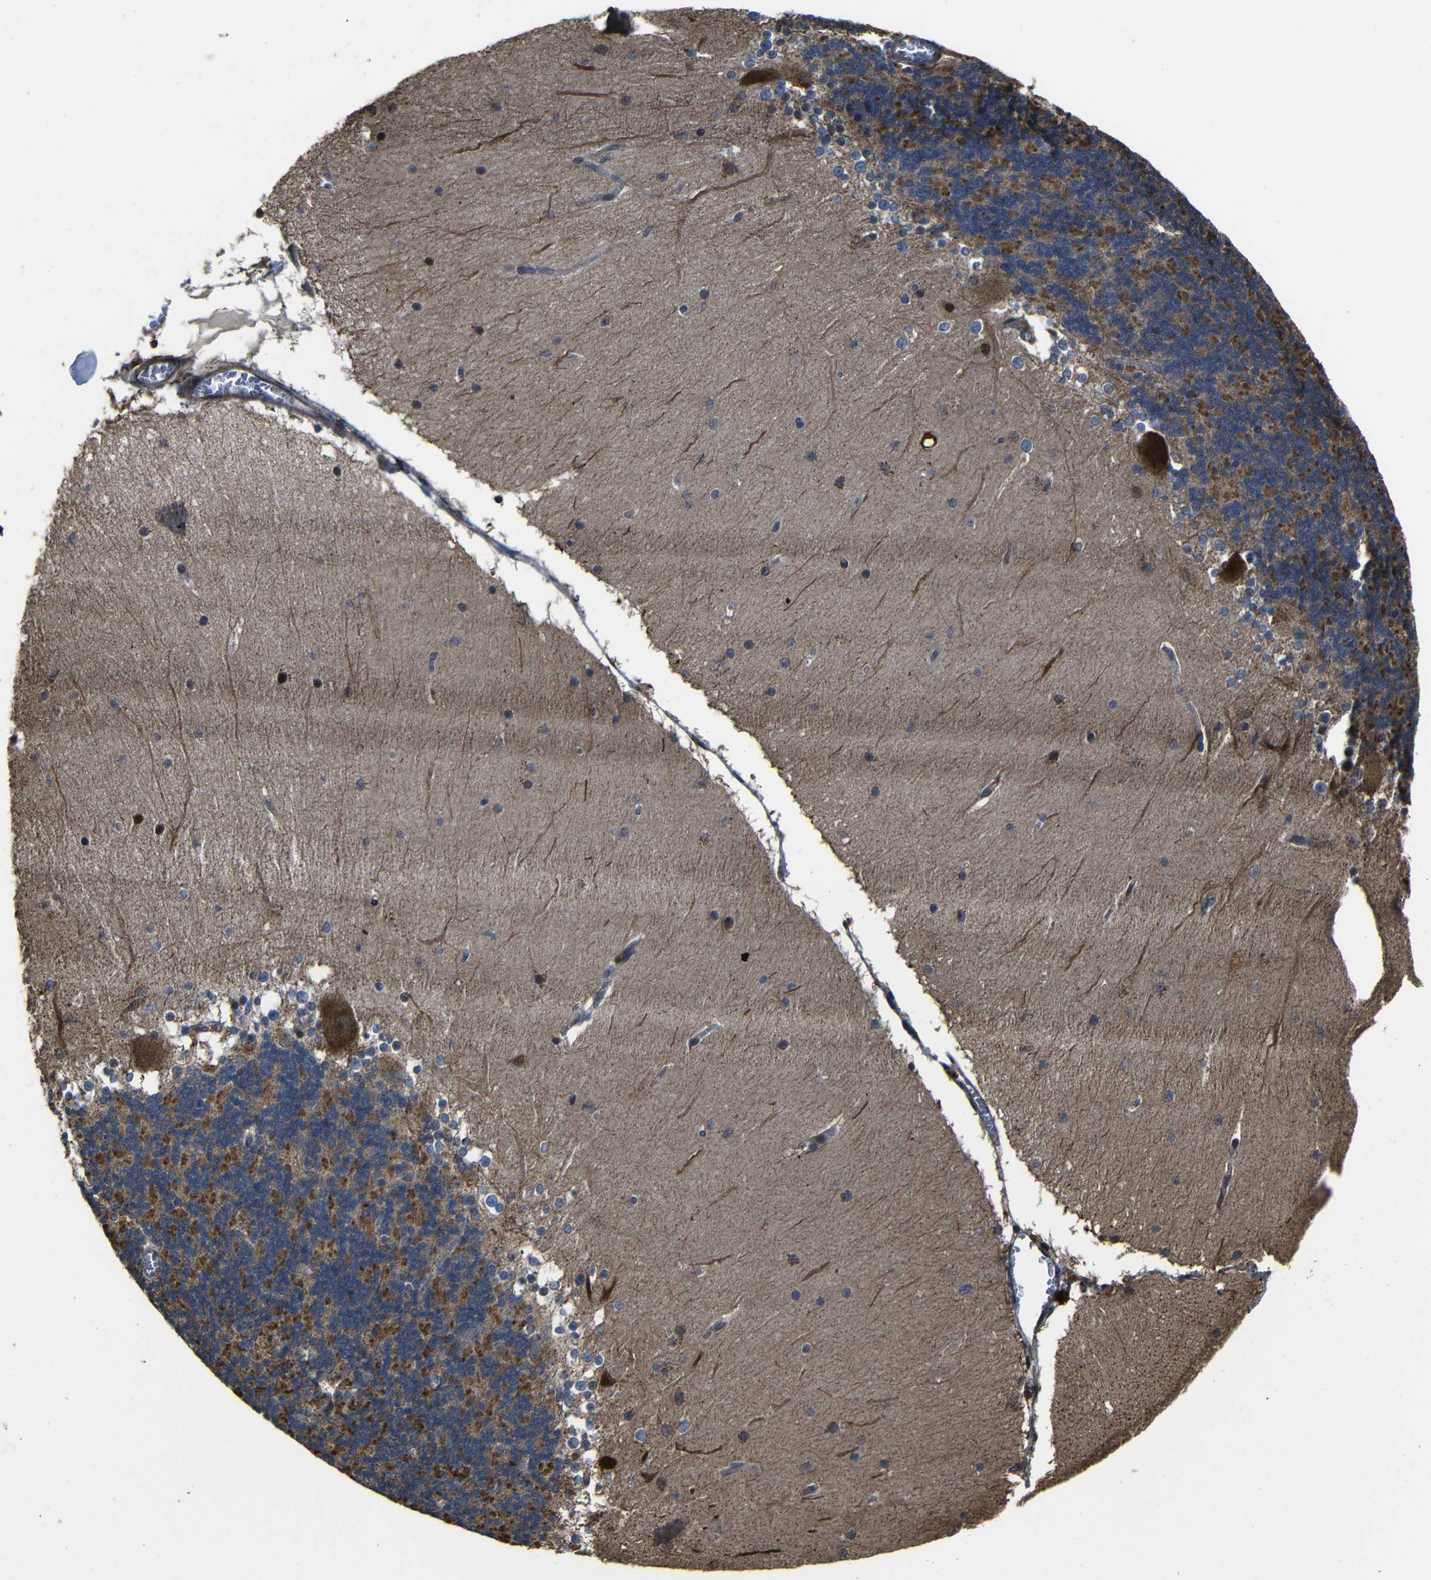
{"staining": {"intensity": "moderate", "quantity": "25%-75%", "location": "cytoplasmic/membranous"}, "tissue": "cerebellum", "cell_type": "Cells in granular layer", "image_type": "normal", "snomed": [{"axis": "morphology", "description": "Normal tissue, NOS"}, {"axis": "topography", "description": "Cerebellum"}], "caption": "This photomicrograph reveals immunohistochemistry (IHC) staining of normal cerebellum, with medium moderate cytoplasmic/membranous staining in approximately 25%-75% of cells in granular layer.", "gene": "SNN", "patient": {"sex": "female", "age": 19}}